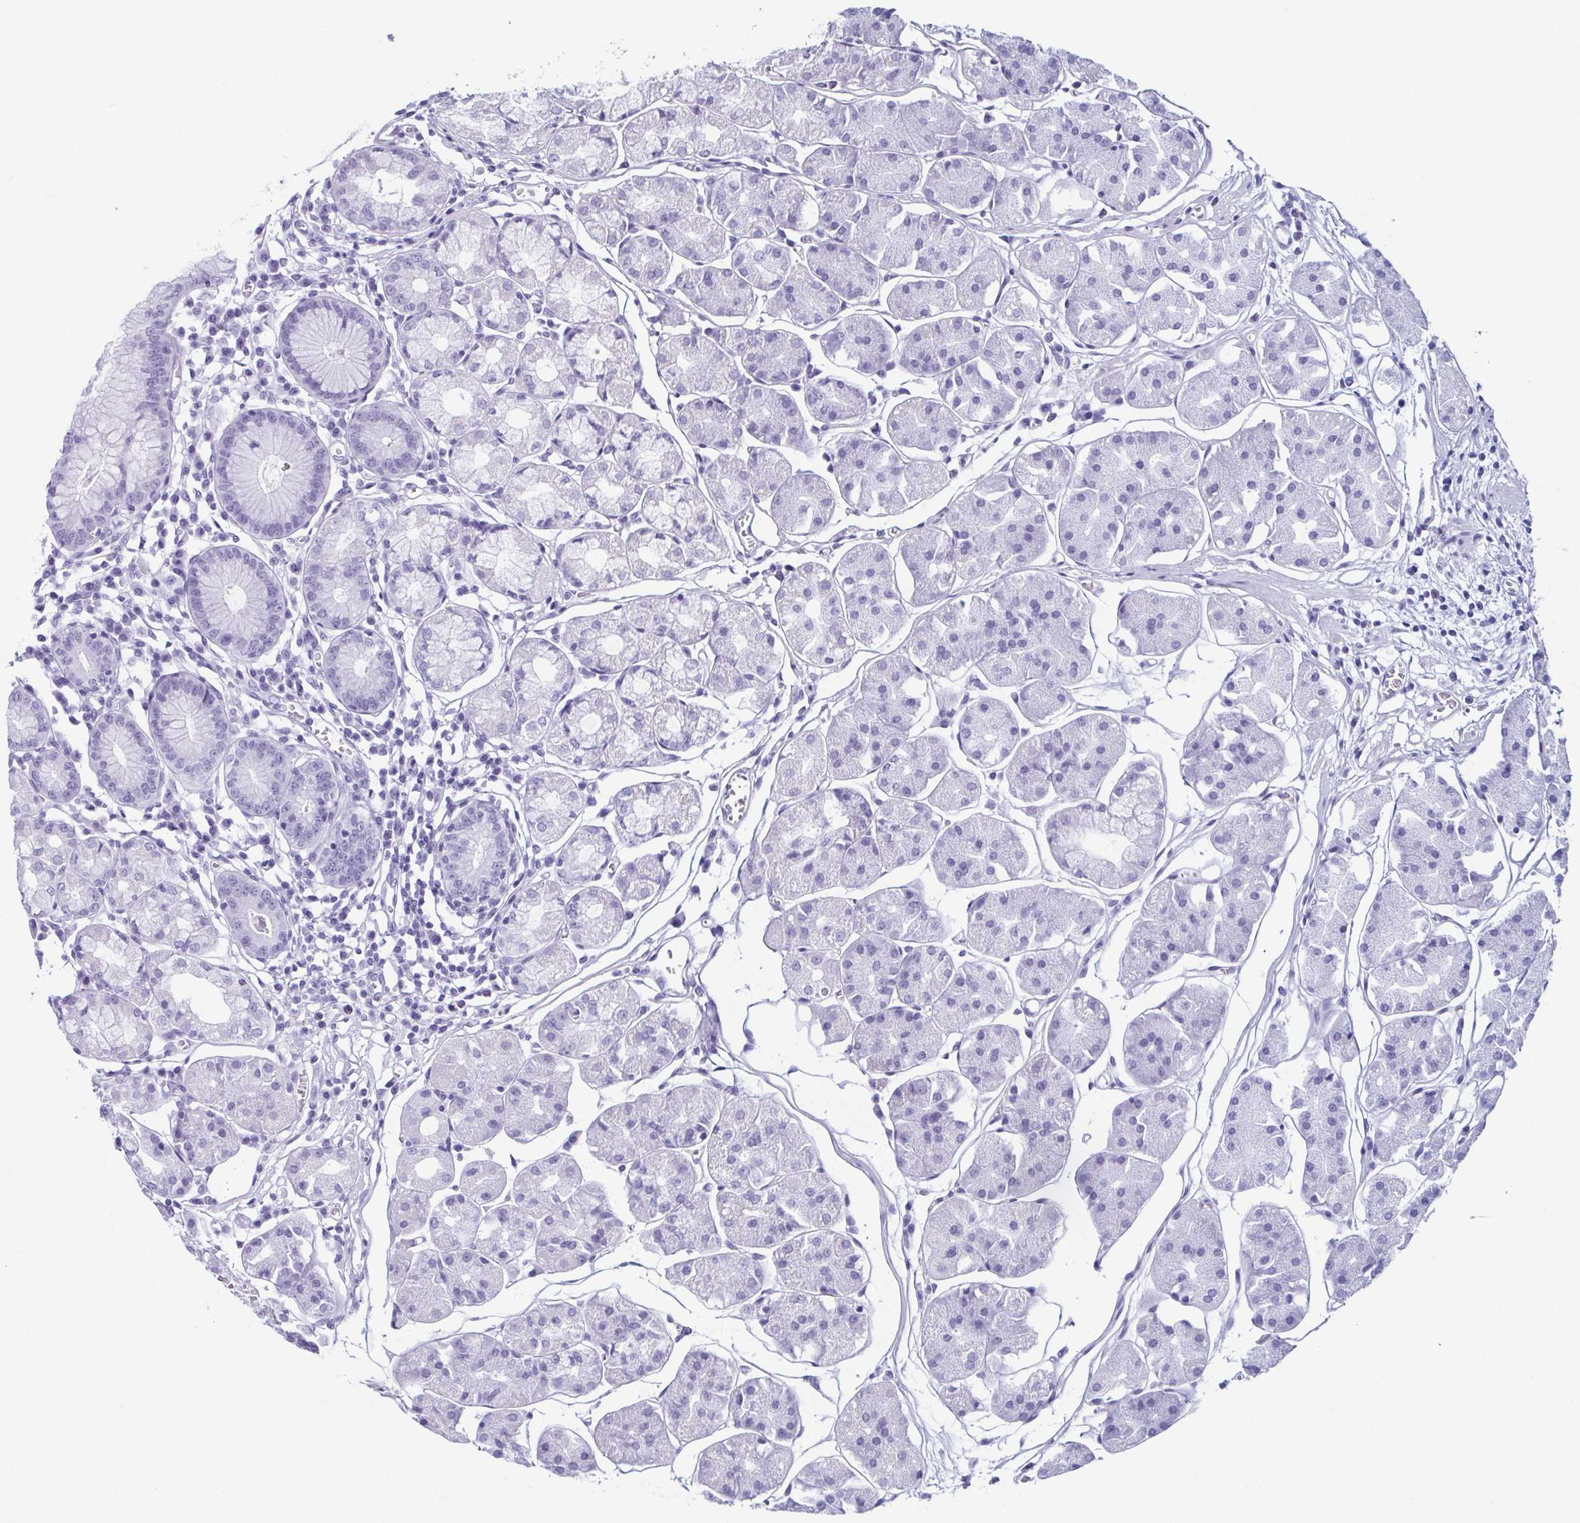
{"staining": {"intensity": "negative", "quantity": "none", "location": "none"}, "tissue": "stomach", "cell_type": "Glandular cells", "image_type": "normal", "snomed": [{"axis": "morphology", "description": "Normal tissue, NOS"}, {"axis": "topography", "description": "Stomach"}], "caption": "Stomach stained for a protein using IHC displays no staining glandular cells.", "gene": "ENKUR", "patient": {"sex": "male", "age": 55}}